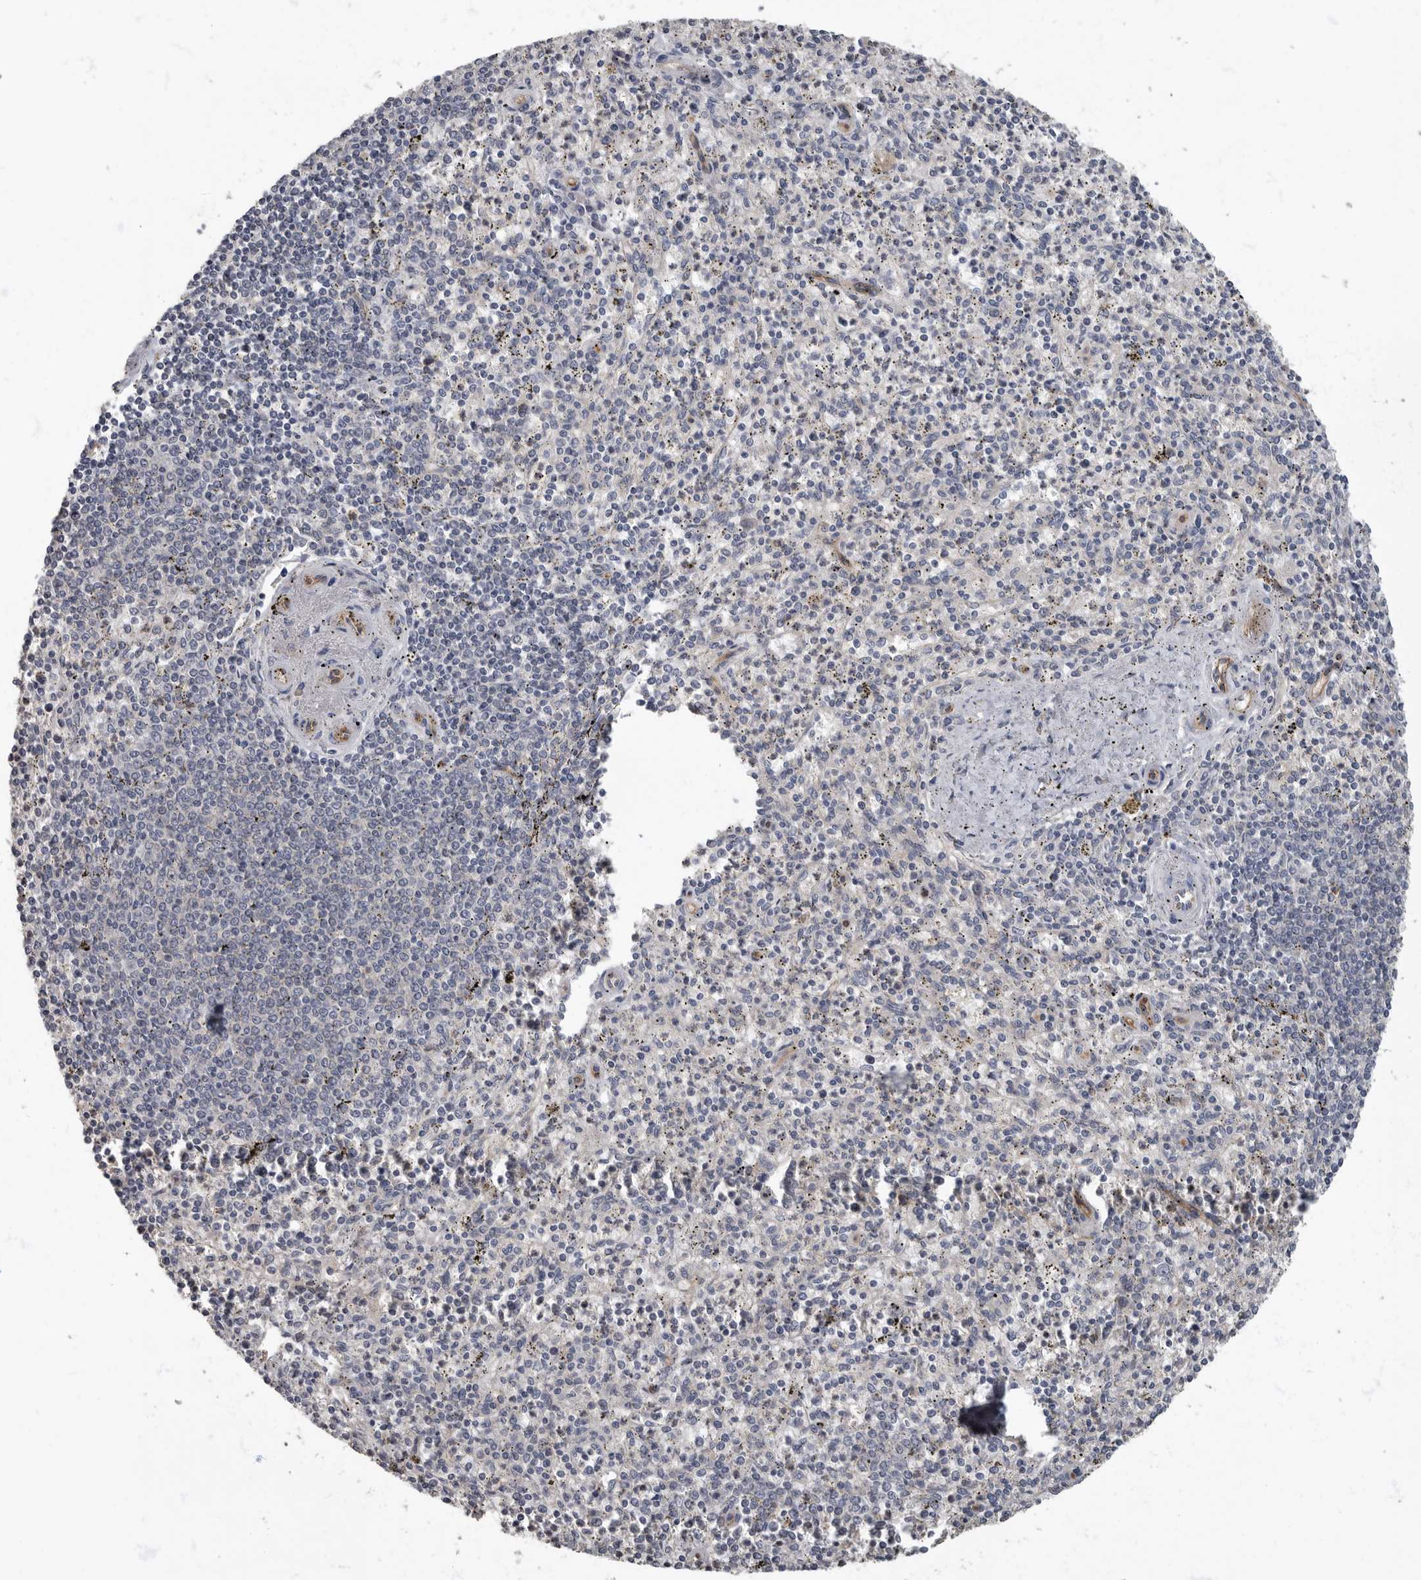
{"staining": {"intensity": "negative", "quantity": "none", "location": "none"}, "tissue": "spleen", "cell_type": "Cells in red pulp", "image_type": "normal", "snomed": [{"axis": "morphology", "description": "Normal tissue, NOS"}, {"axis": "topography", "description": "Spleen"}], "caption": "An IHC histopathology image of unremarkable spleen is shown. There is no staining in cells in red pulp of spleen.", "gene": "PDK1", "patient": {"sex": "male", "age": 72}}